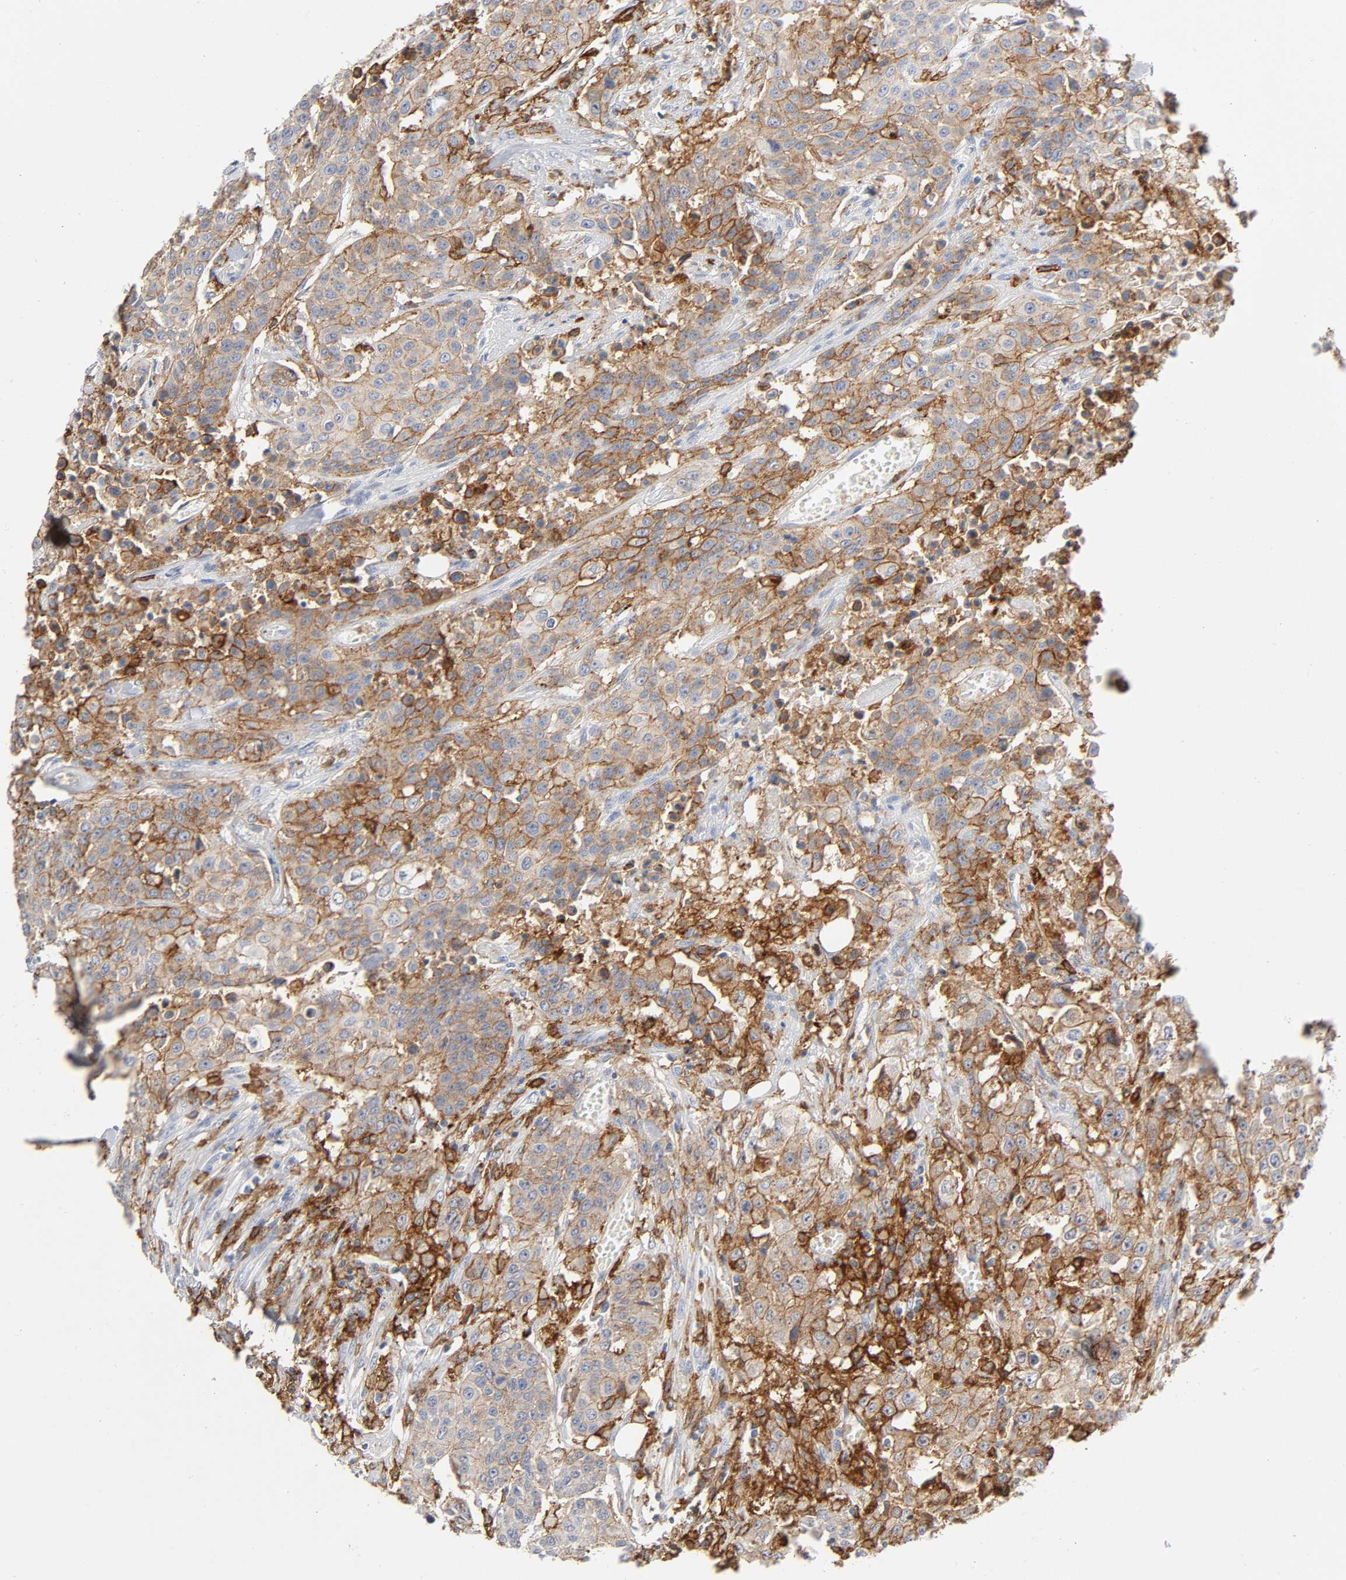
{"staining": {"intensity": "weak", "quantity": "25%-75%", "location": "cytoplasmic/membranous"}, "tissue": "urothelial cancer", "cell_type": "Tumor cells", "image_type": "cancer", "snomed": [{"axis": "morphology", "description": "Urothelial carcinoma, High grade"}, {"axis": "topography", "description": "Urinary bladder"}], "caption": "Immunohistochemical staining of urothelial cancer demonstrates weak cytoplasmic/membranous protein positivity in about 25%-75% of tumor cells.", "gene": "LYN", "patient": {"sex": "male", "age": 74}}